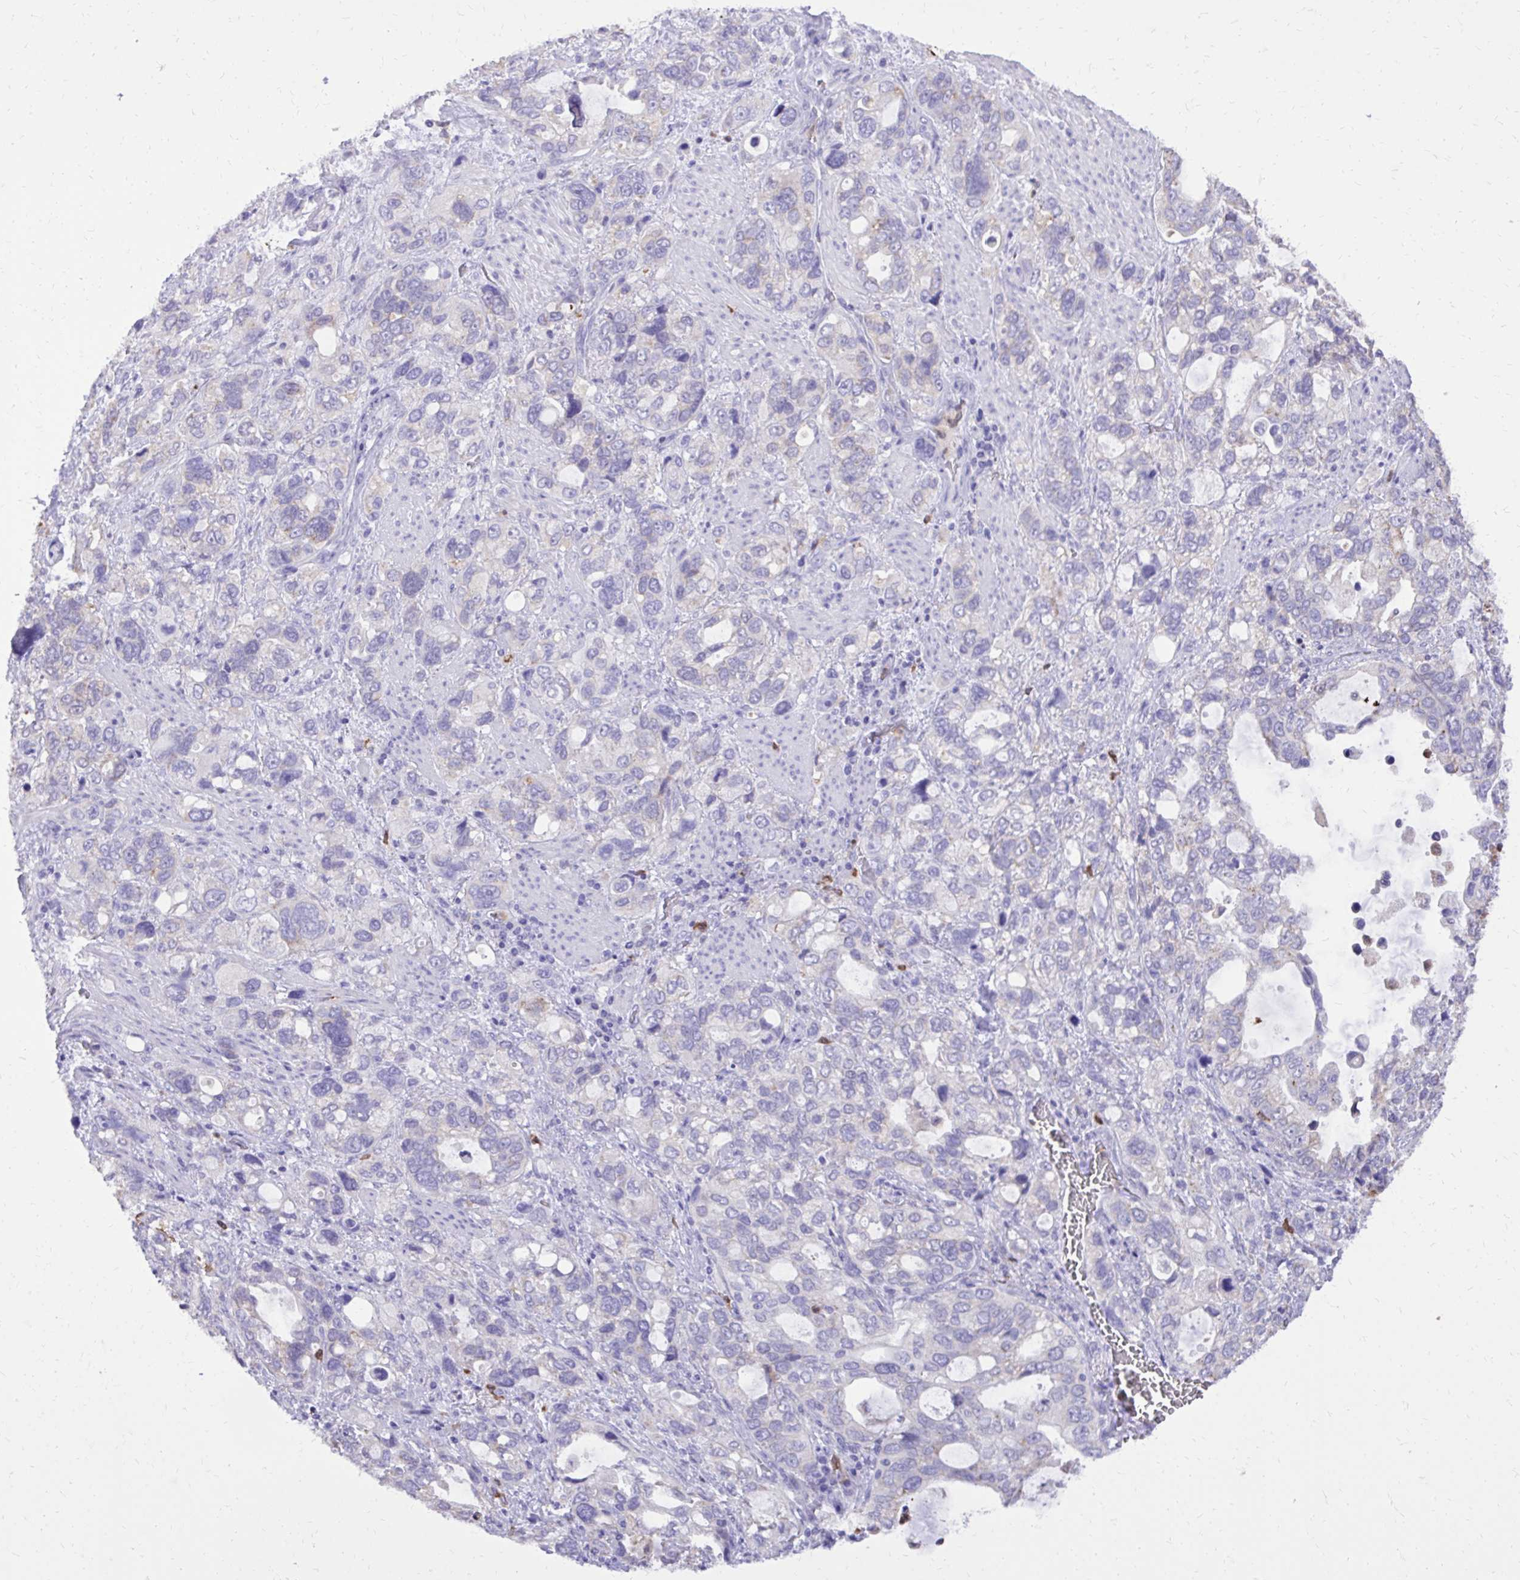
{"staining": {"intensity": "negative", "quantity": "none", "location": "none"}, "tissue": "stomach cancer", "cell_type": "Tumor cells", "image_type": "cancer", "snomed": [{"axis": "morphology", "description": "Adenocarcinoma, NOS"}, {"axis": "topography", "description": "Stomach, upper"}], "caption": "DAB (3,3'-diaminobenzidine) immunohistochemical staining of adenocarcinoma (stomach) shows no significant positivity in tumor cells. (DAB (3,3'-diaminobenzidine) immunohistochemistry with hematoxylin counter stain).", "gene": "CAT", "patient": {"sex": "female", "age": 81}}